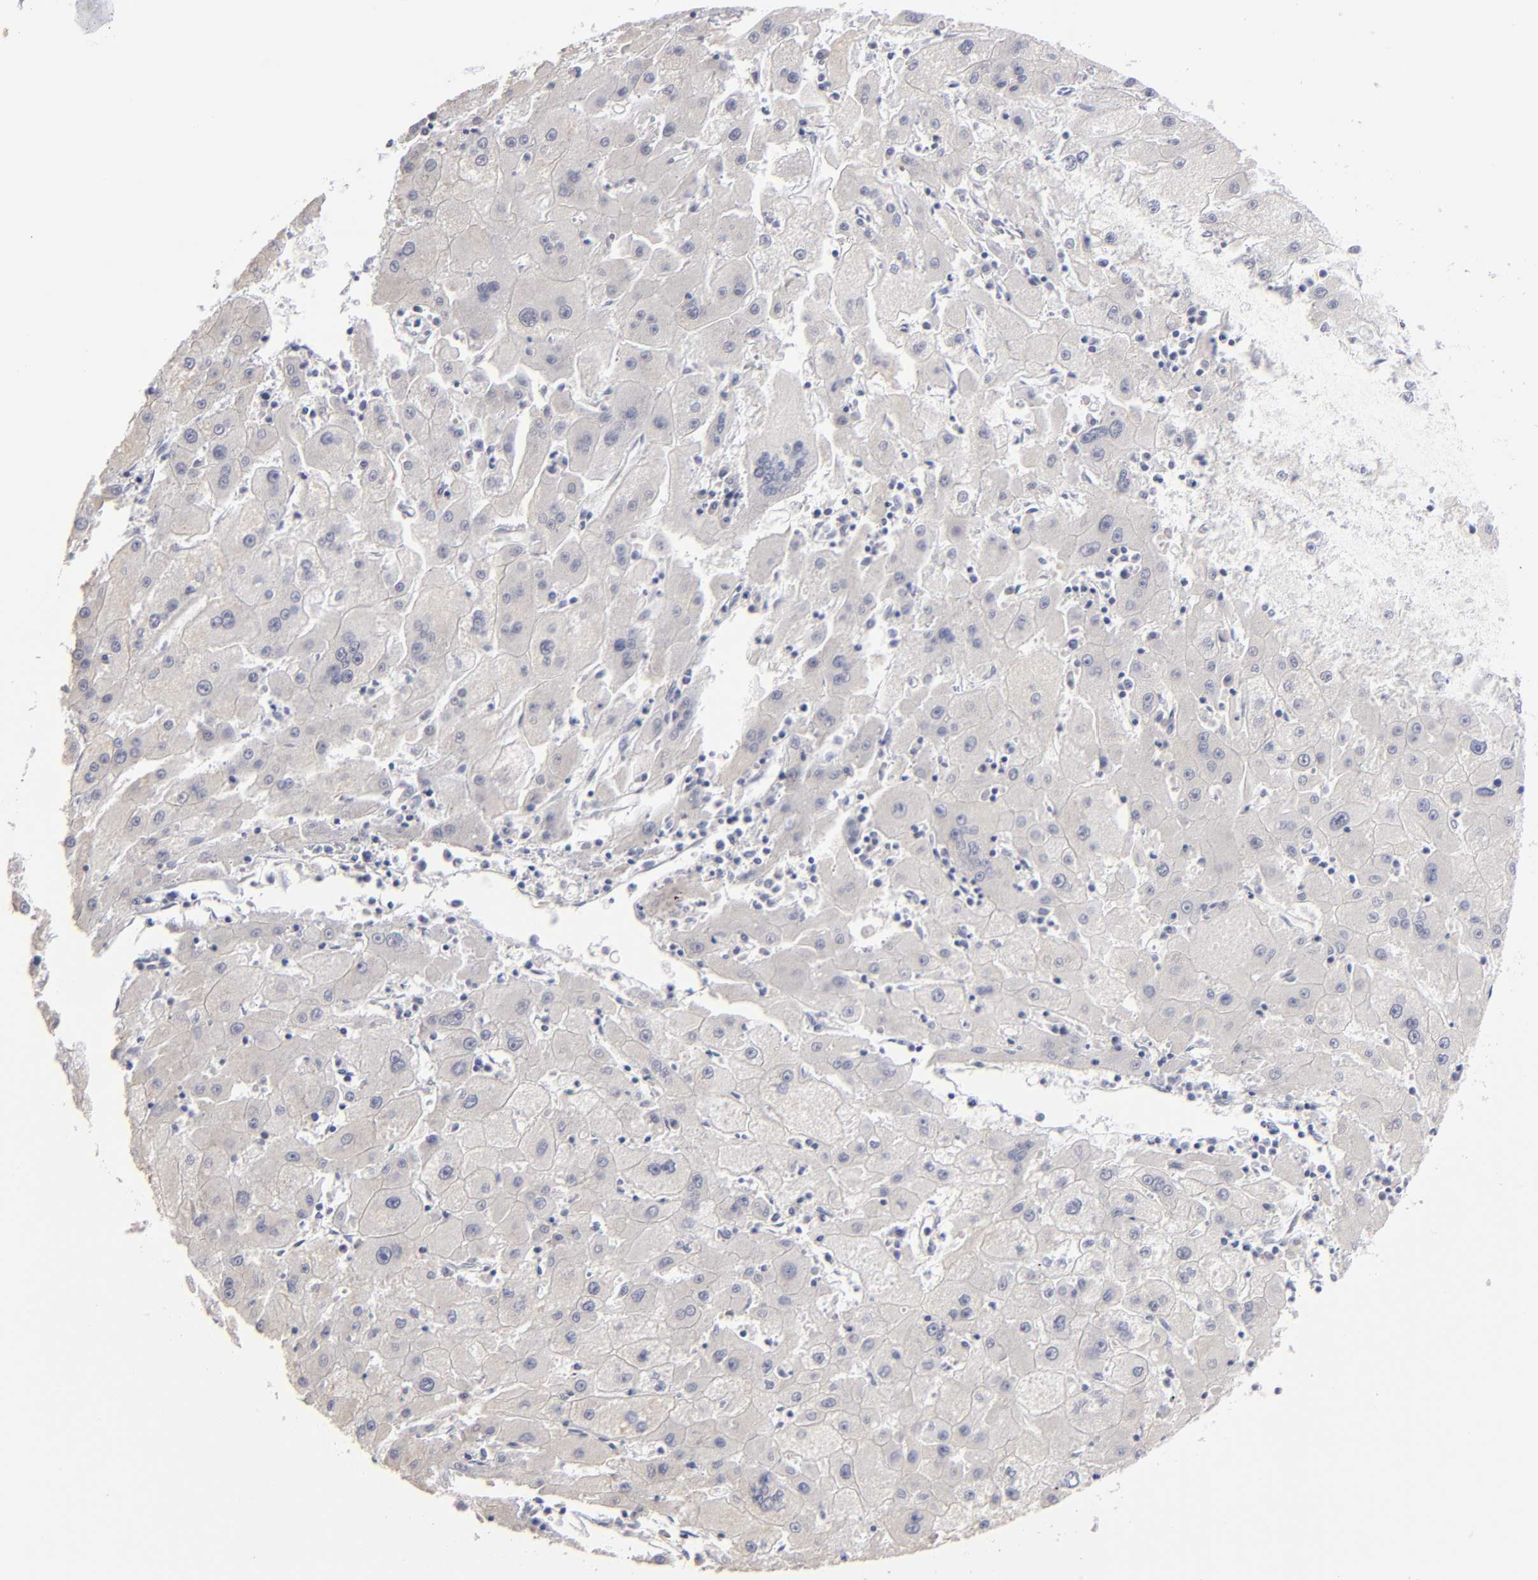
{"staining": {"intensity": "negative", "quantity": "none", "location": "none"}, "tissue": "liver cancer", "cell_type": "Tumor cells", "image_type": "cancer", "snomed": [{"axis": "morphology", "description": "Carcinoma, Hepatocellular, NOS"}, {"axis": "topography", "description": "Liver"}], "caption": "Tumor cells show no significant positivity in liver cancer (hepatocellular carcinoma).", "gene": "RPH3A", "patient": {"sex": "male", "age": 72}}